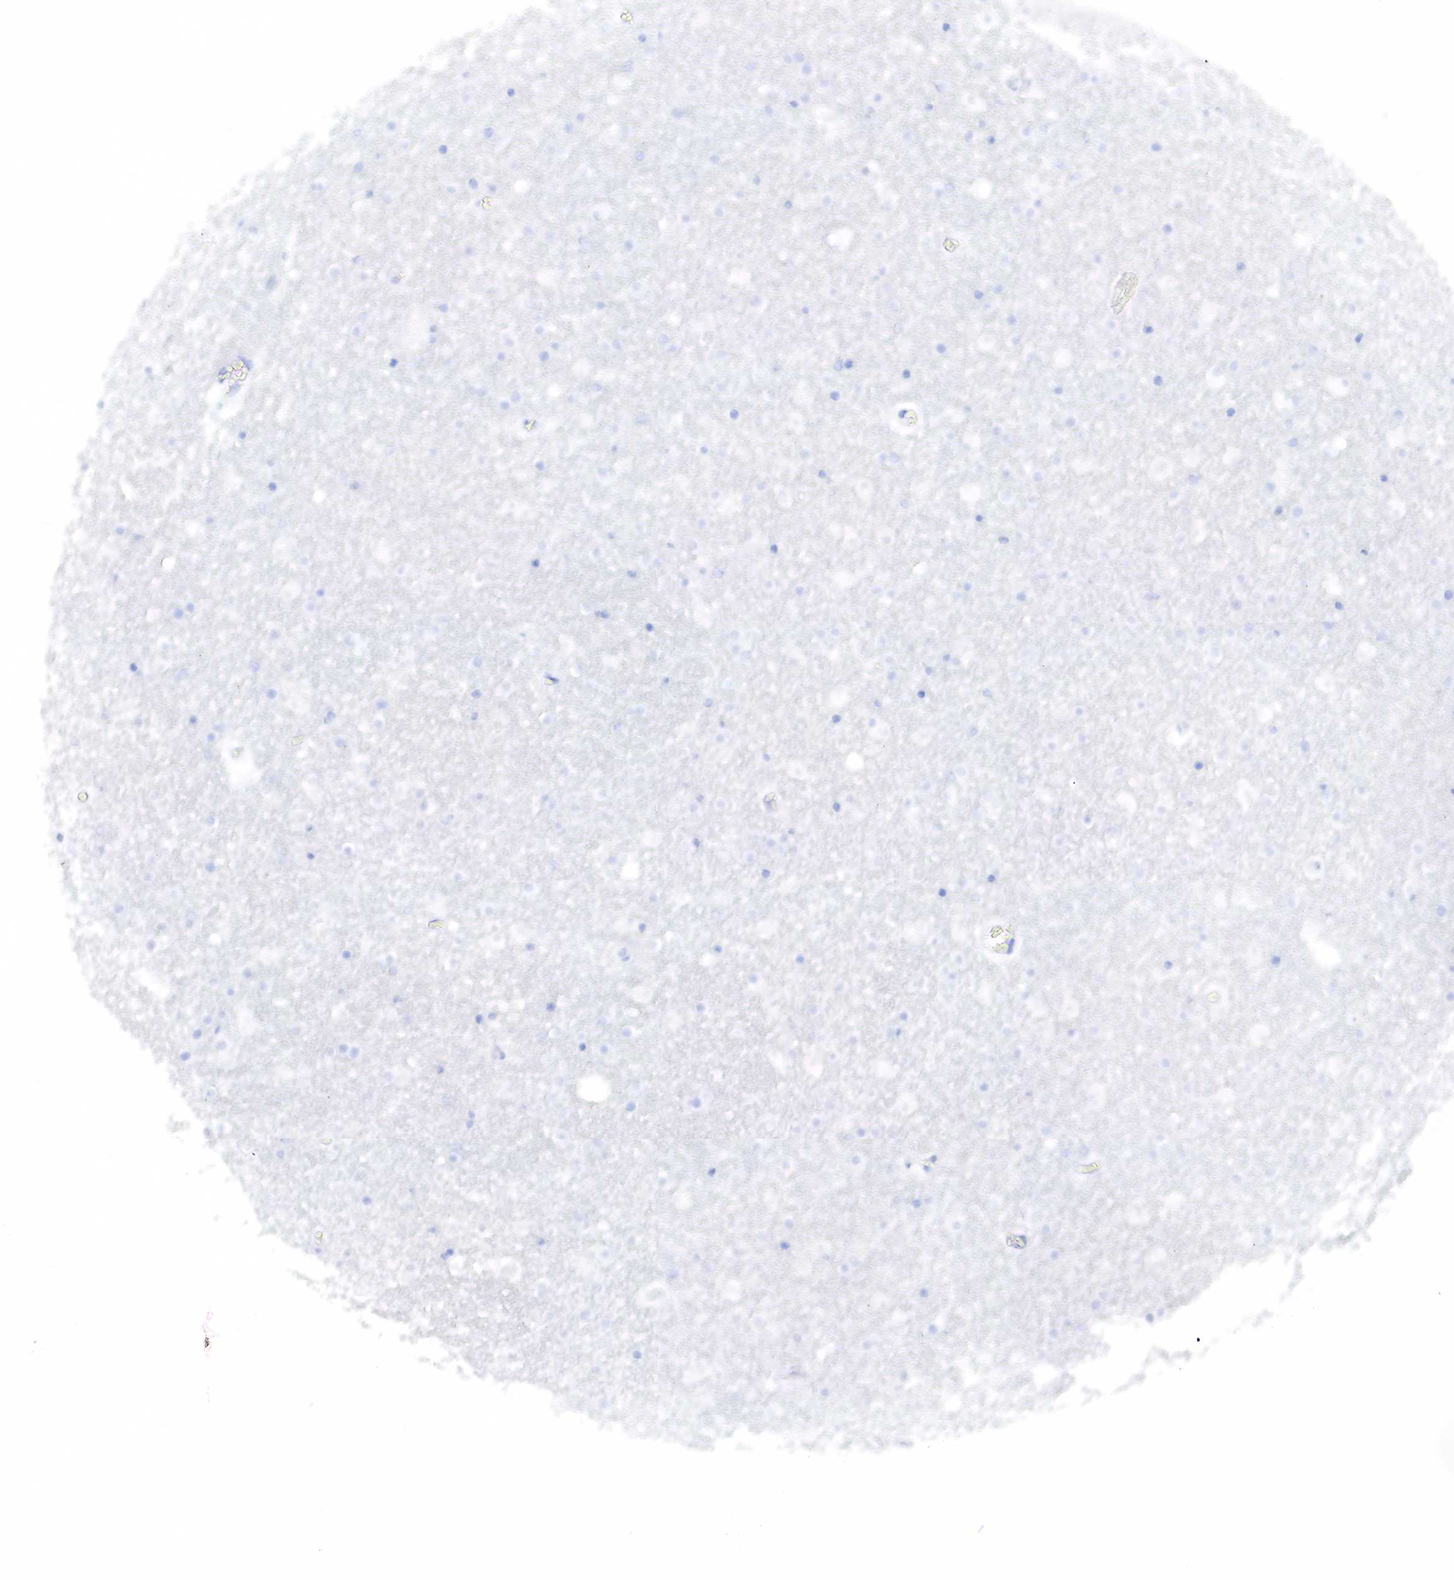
{"staining": {"intensity": "negative", "quantity": "none", "location": "none"}, "tissue": "caudate", "cell_type": "Glial cells", "image_type": "normal", "snomed": [{"axis": "morphology", "description": "Normal tissue, NOS"}, {"axis": "topography", "description": "Lateral ventricle wall"}], "caption": "An immunohistochemistry (IHC) photomicrograph of benign caudate is shown. There is no staining in glial cells of caudate.", "gene": "CD79A", "patient": {"sex": "male", "age": 45}}